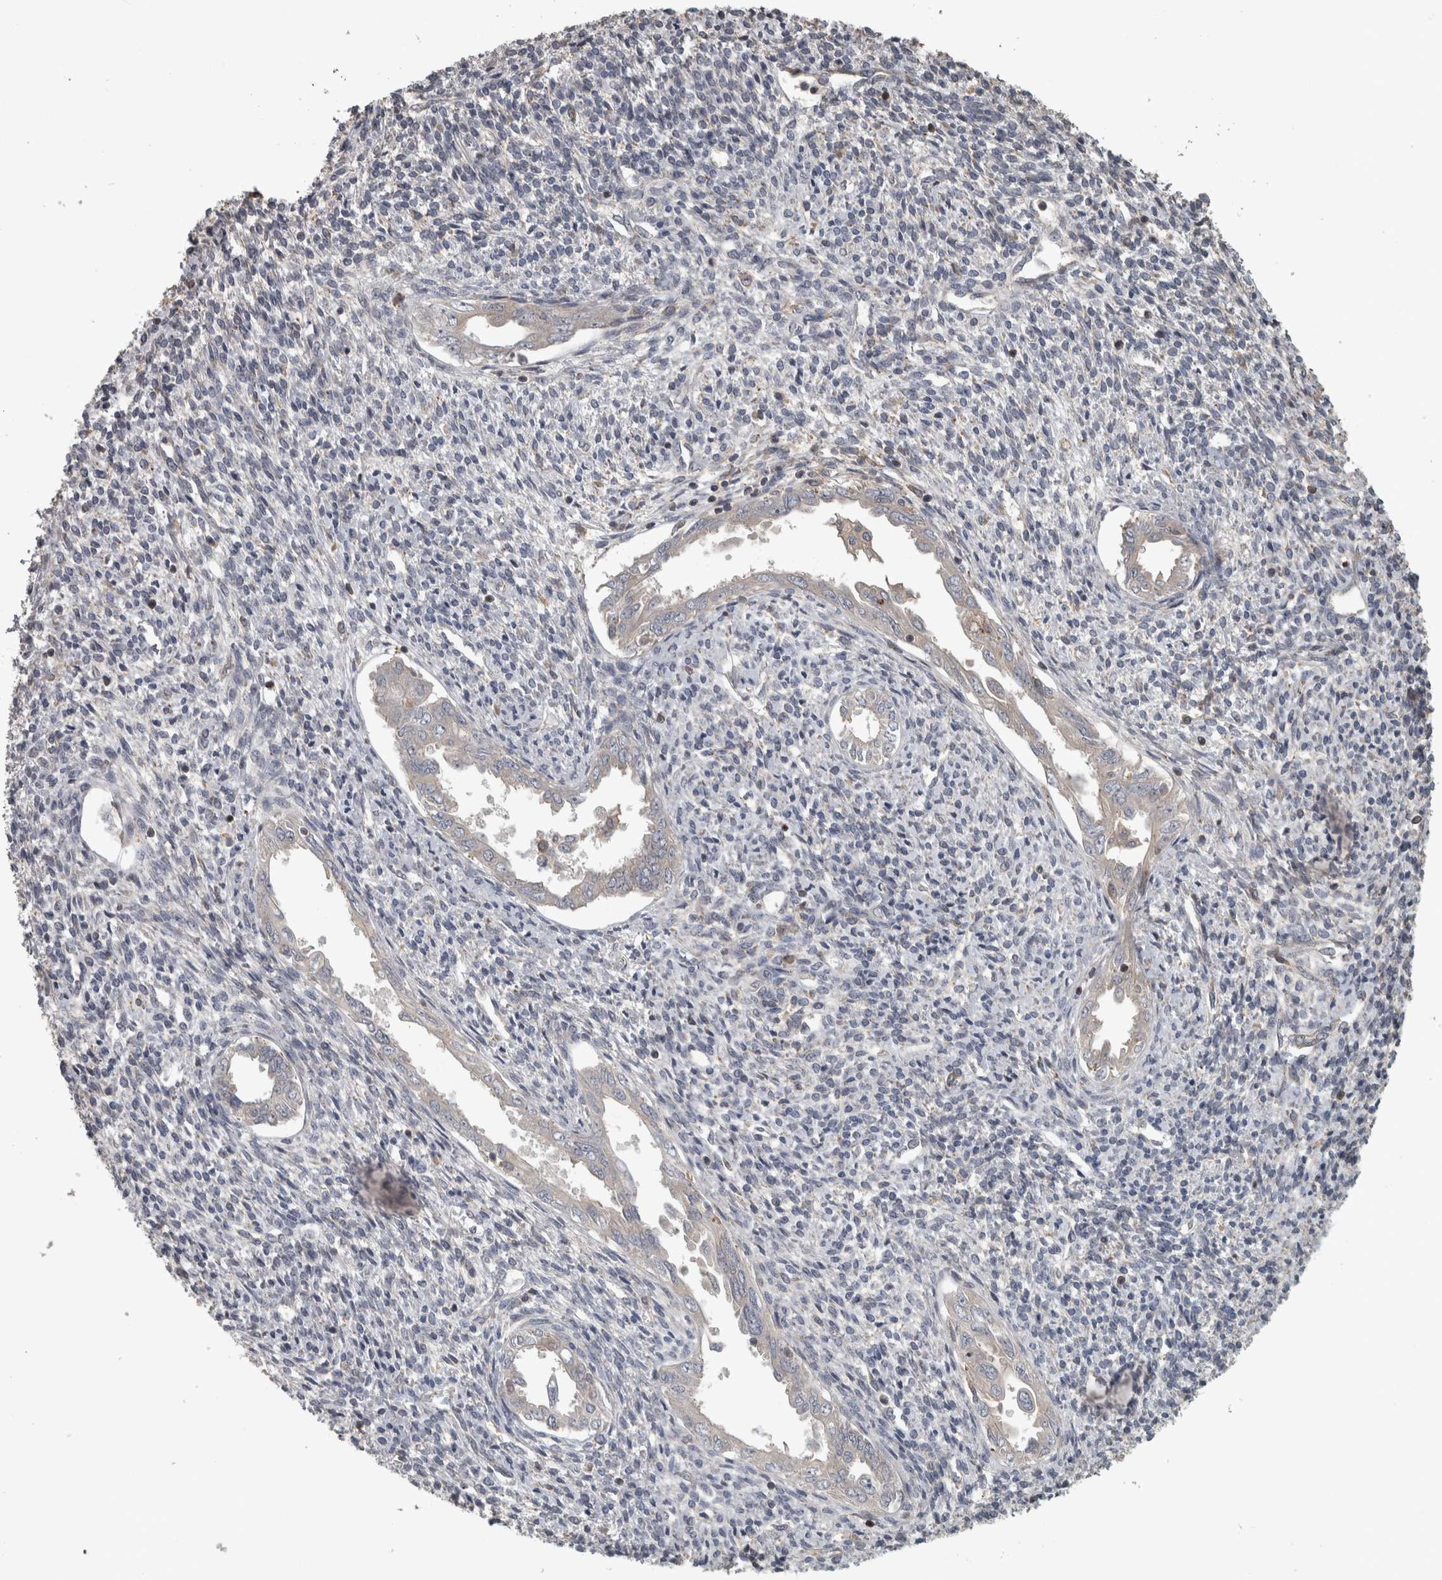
{"staining": {"intensity": "negative", "quantity": "none", "location": "none"}, "tissue": "endometrium", "cell_type": "Cells in endometrial stroma", "image_type": "normal", "snomed": [{"axis": "morphology", "description": "Normal tissue, NOS"}, {"axis": "topography", "description": "Endometrium"}], "caption": "Immunohistochemical staining of benign endometrium displays no significant staining in cells in endometrial stroma.", "gene": "ERAL1", "patient": {"sex": "female", "age": 66}}